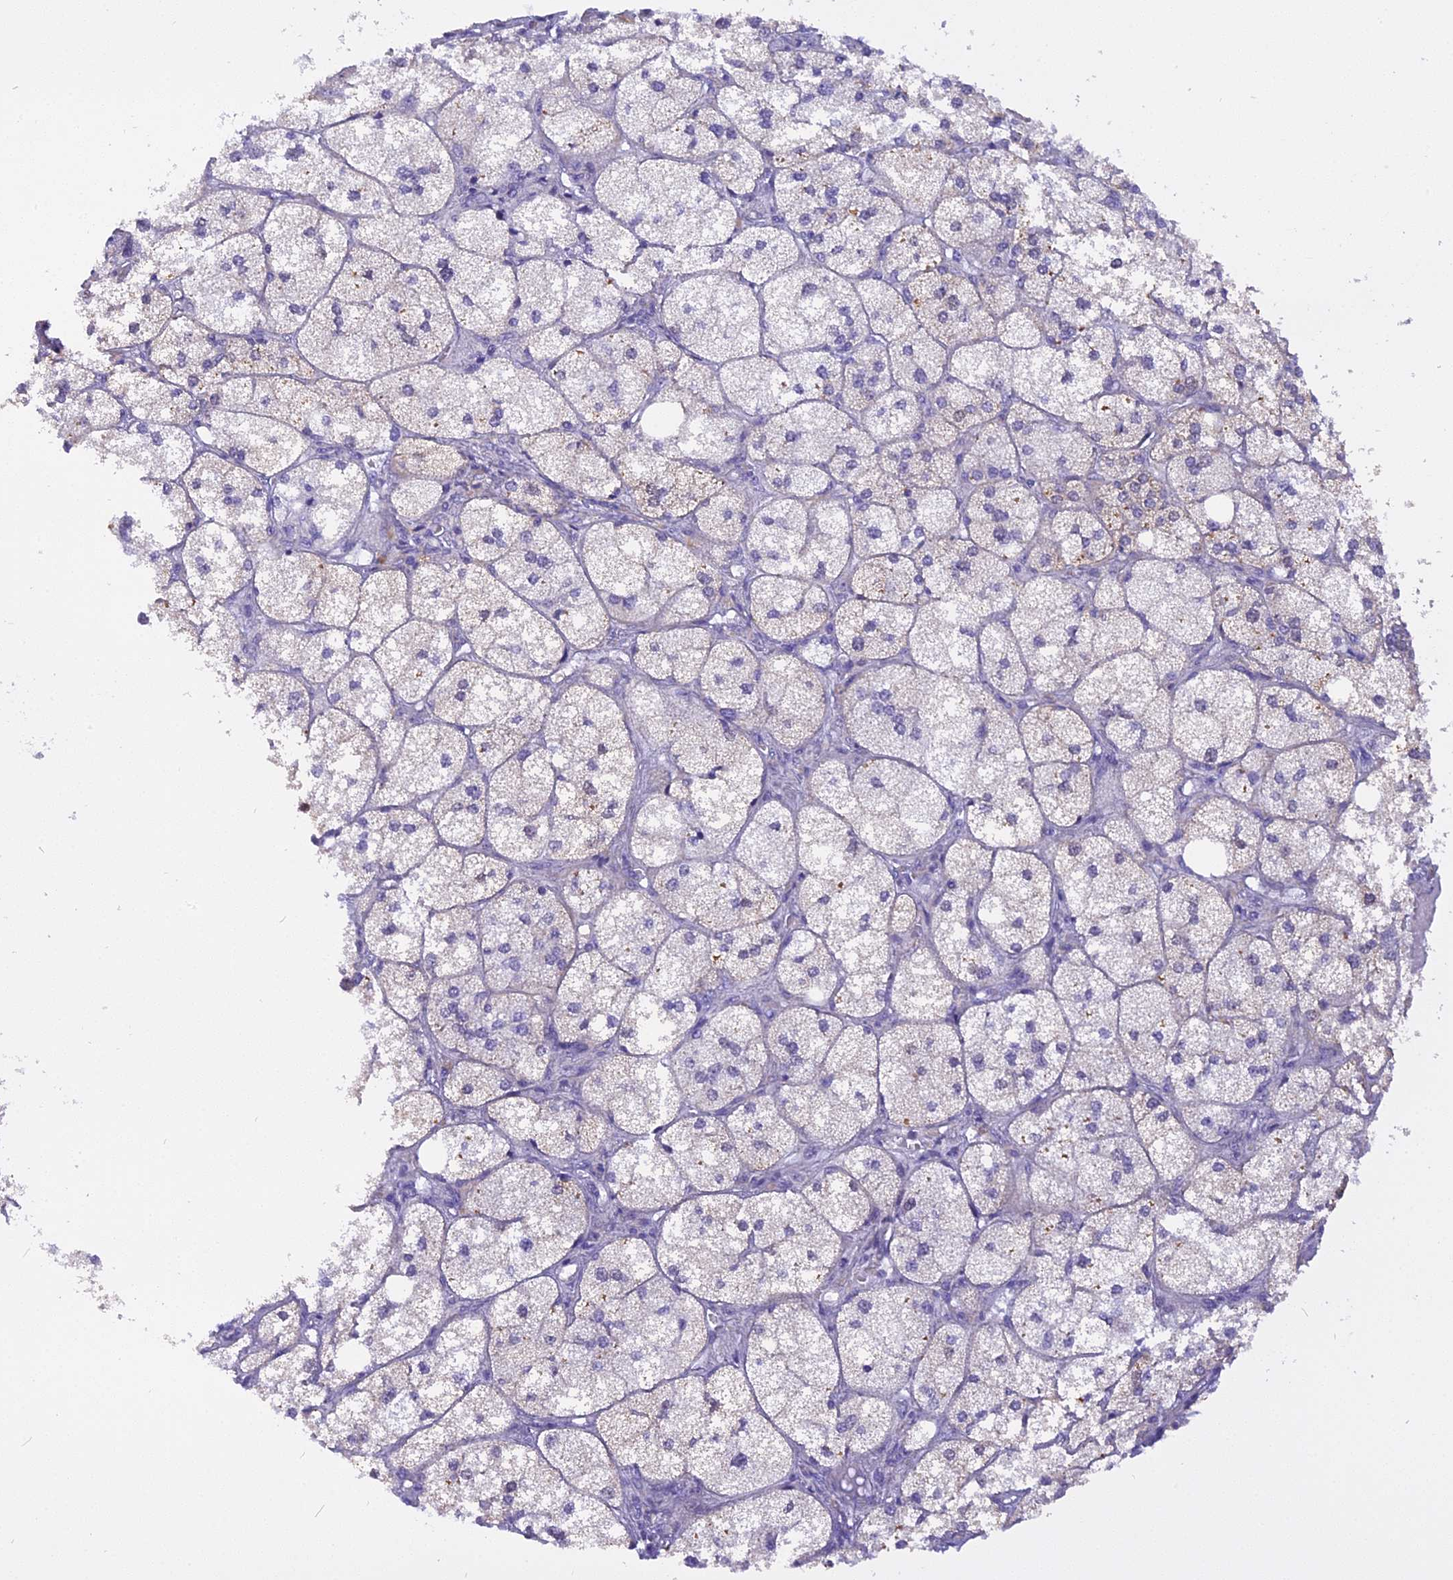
{"staining": {"intensity": "moderate", "quantity": "<25%", "location": "cytoplasmic/membranous"}, "tissue": "adrenal gland", "cell_type": "Glandular cells", "image_type": "normal", "snomed": [{"axis": "morphology", "description": "Normal tissue, NOS"}, {"axis": "topography", "description": "Adrenal gland"}], "caption": "Immunohistochemistry staining of benign adrenal gland, which displays low levels of moderate cytoplasmic/membranous expression in about <25% of glandular cells indicating moderate cytoplasmic/membranous protein staining. The staining was performed using DAB (brown) for protein detection and nuclei were counterstained in hematoxylin (blue).", "gene": "TRIM3", "patient": {"sex": "female", "age": 61}}